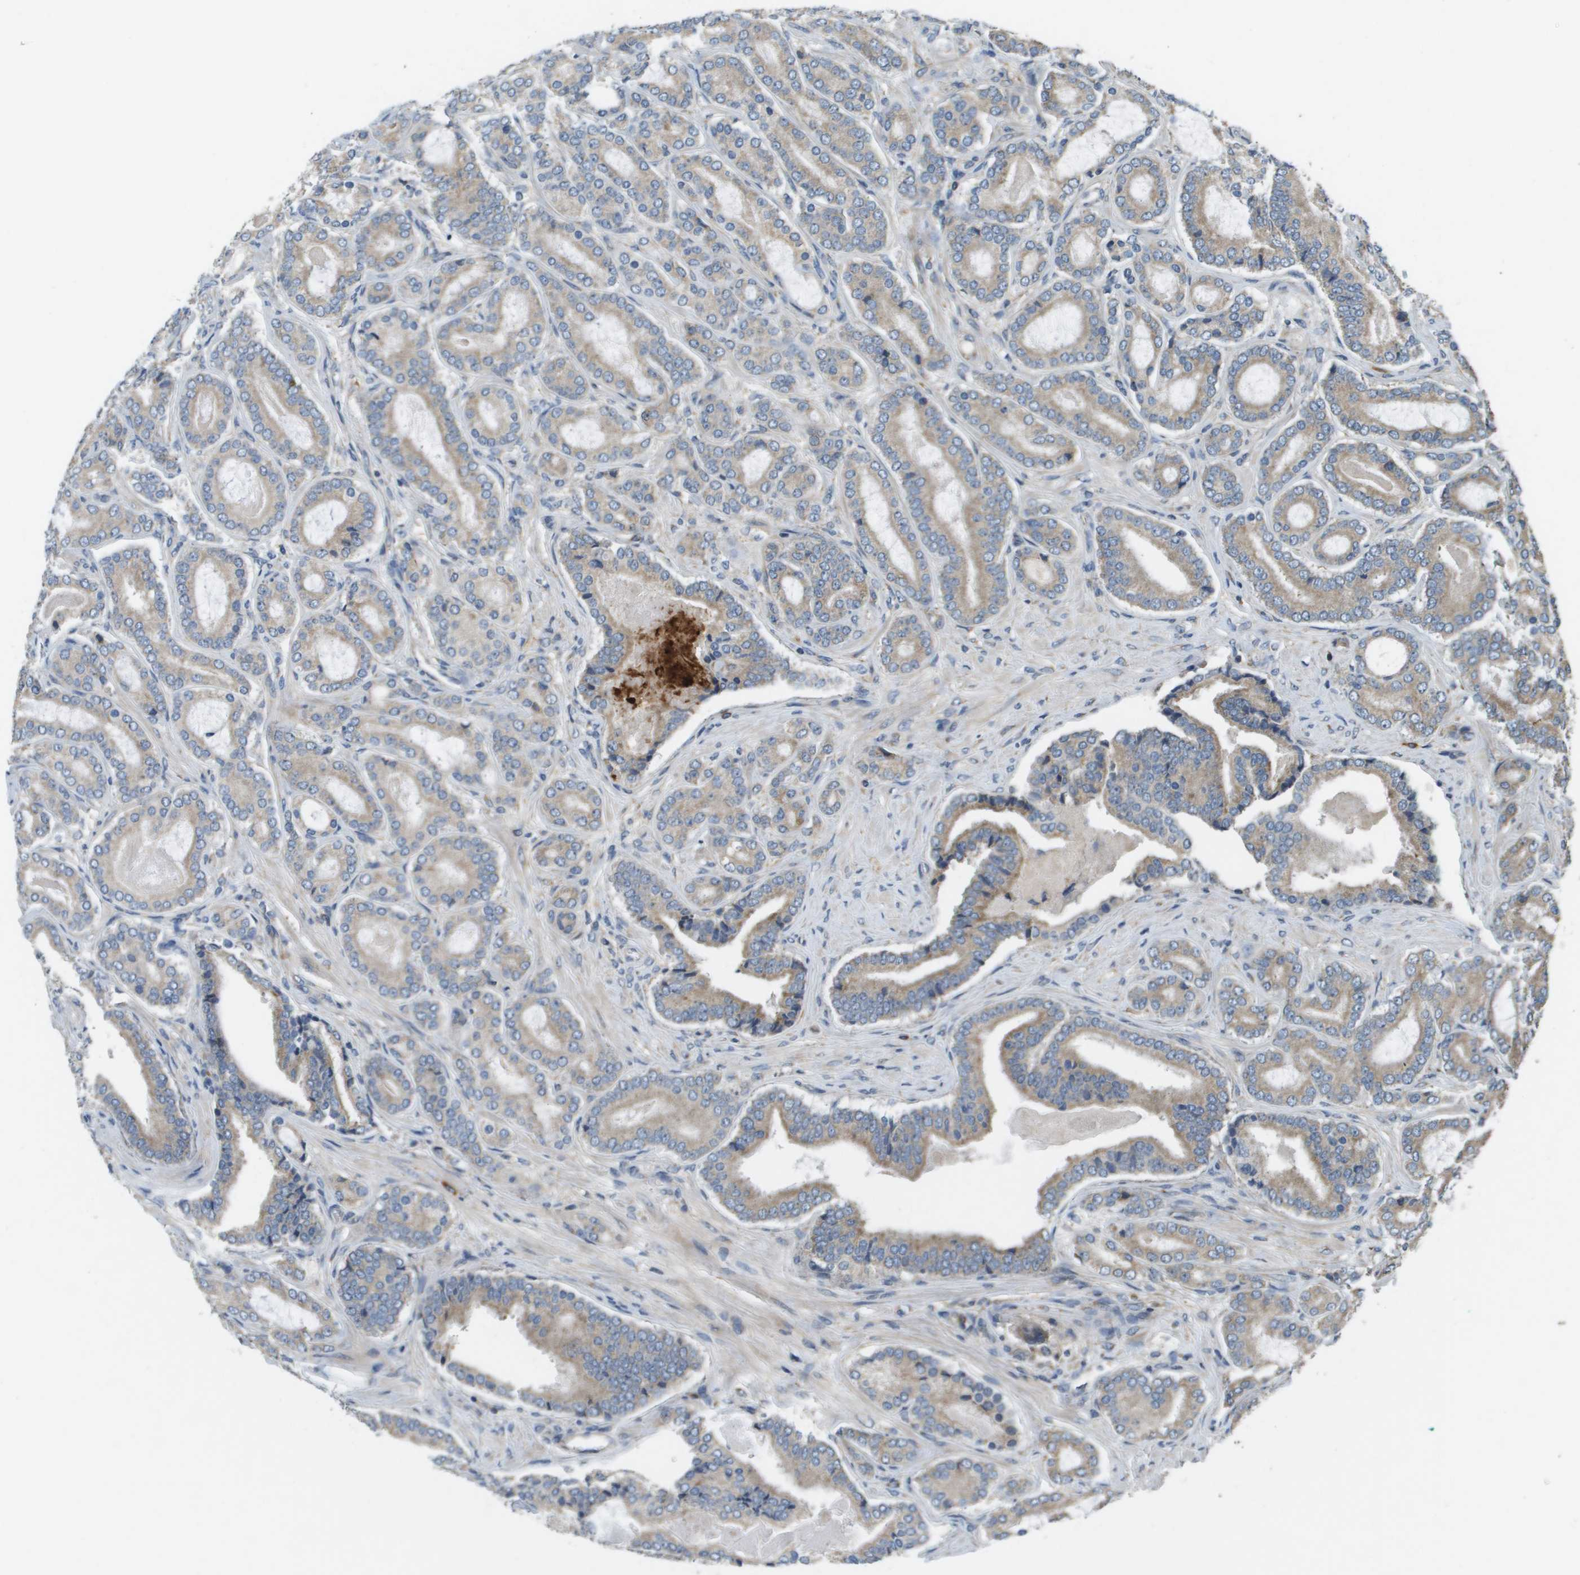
{"staining": {"intensity": "weak", "quantity": "<25%", "location": "cytoplasmic/membranous"}, "tissue": "prostate cancer", "cell_type": "Tumor cells", "image_type": "cancer", "snomed": [{"axis": "morphology", "description": "Adenocarcinoma, High grade"}, {"axis": "topography", "description": "Prostate"}], "caption": "The immunohistochemistry (IHC) photomicrograph has no significant staining in tumor cells of prostate cancer tissue. (Brightfield microscopy of DAB immunohistochemistry (IHC) at high magnification).", "gene": "SAMSN1", "patient": {"sex": "male", "age": 60}}